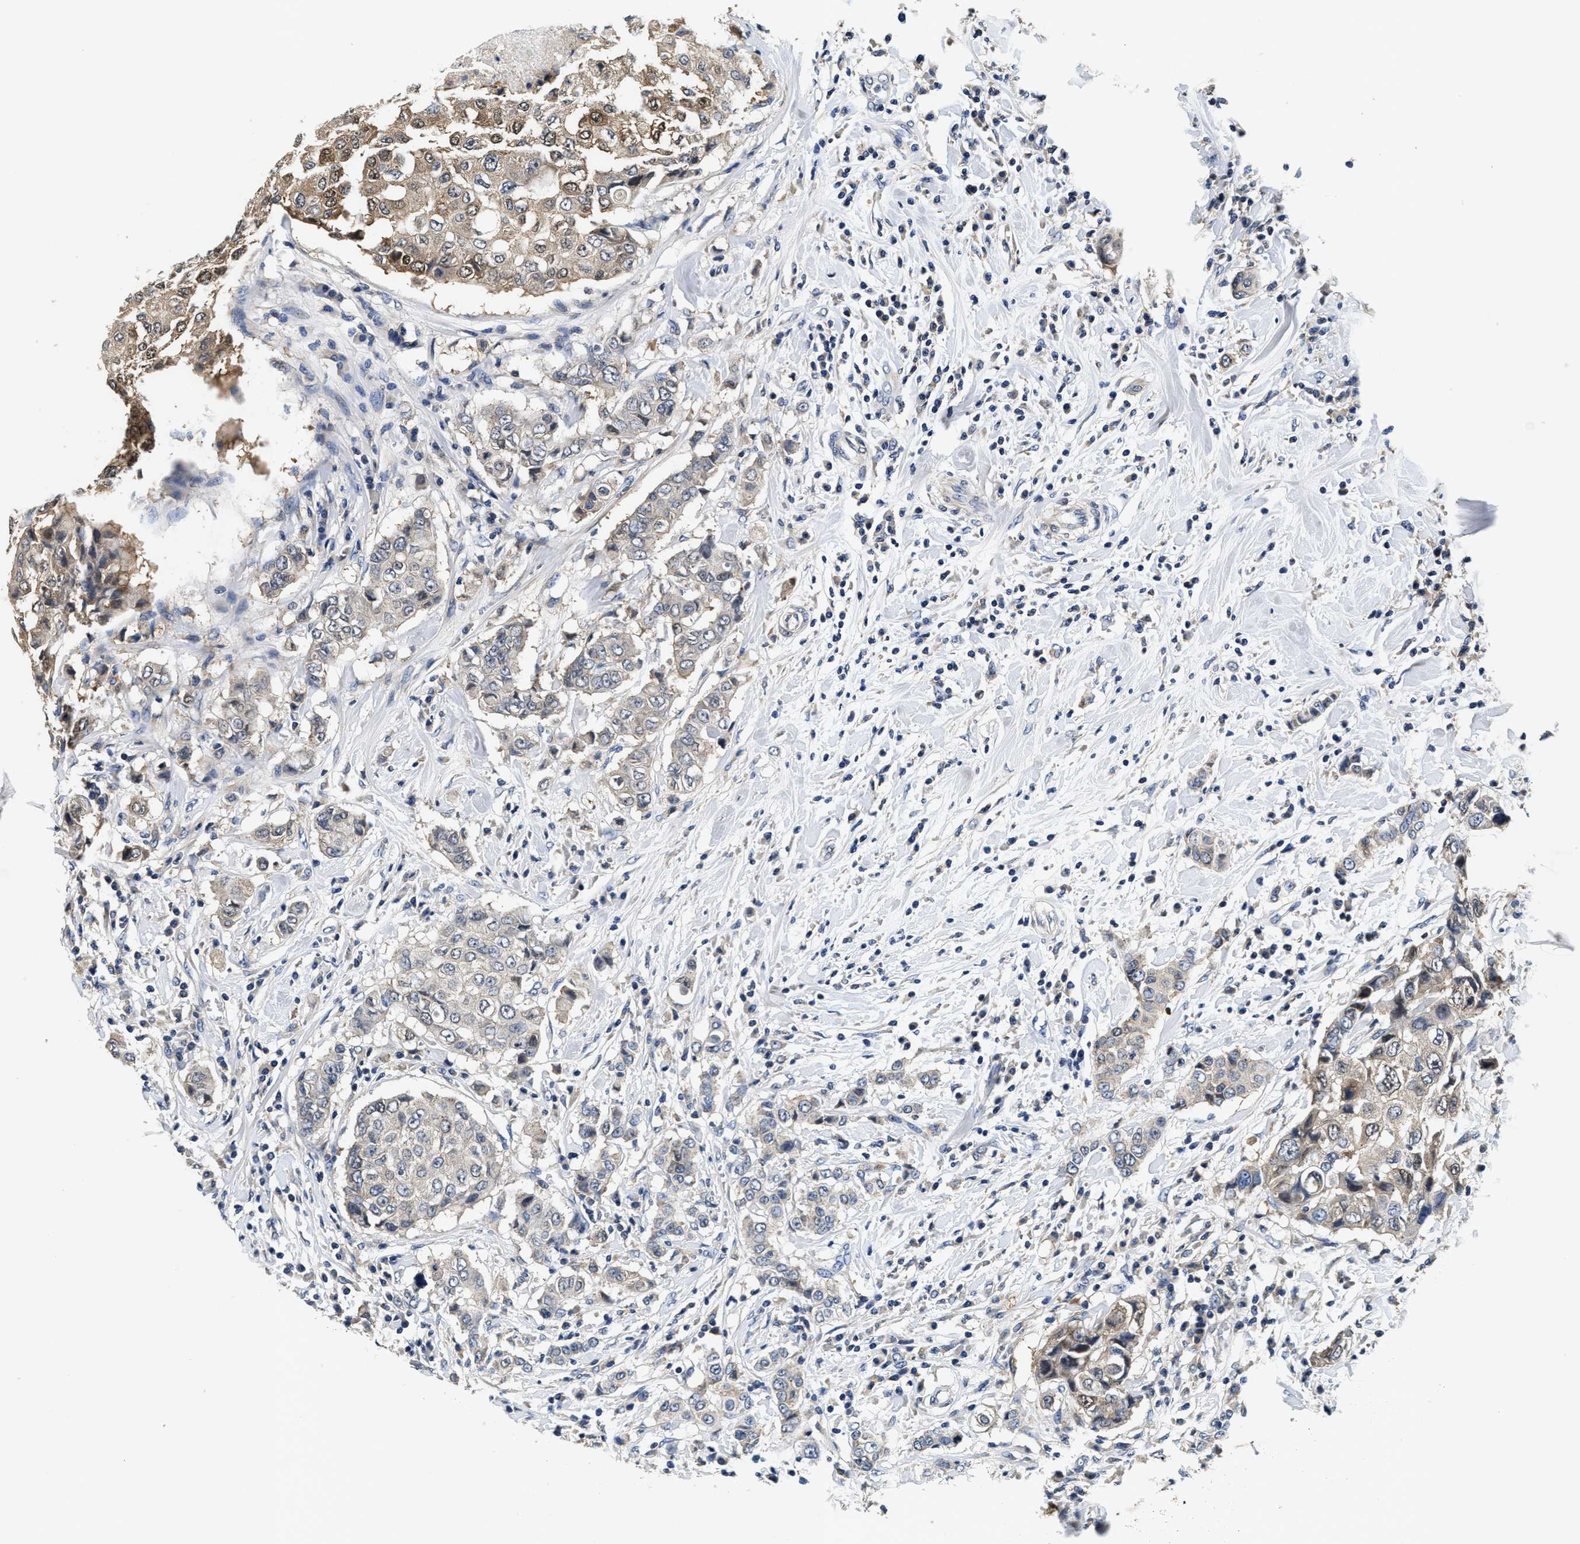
{"staining": {"intensity": "moderate", "quantity": "<25%", "location": "cytoplasmic/membranous"}, "tissue": "breast cancer", "cell_type": "Tumor cells", "image_type": "cancer", "snomed": [{"axis": "morphology", "description": "Duct carcinoma"}, {"axis": "topography", "description": "Breast"}], "caption": "Immunohistochemical staining of breast invasive ductal carcinoma demonstrates low levels of moderate cytoplasmic/membranous protein staining in about <25% of tumor cells. The staining was performed using DAB, with brown indicating positive protein expression. Nuclei are stained blue with hematoxylin.", "gene": "ANKIB1", "patient": {"sex": "female", "age": 27}}